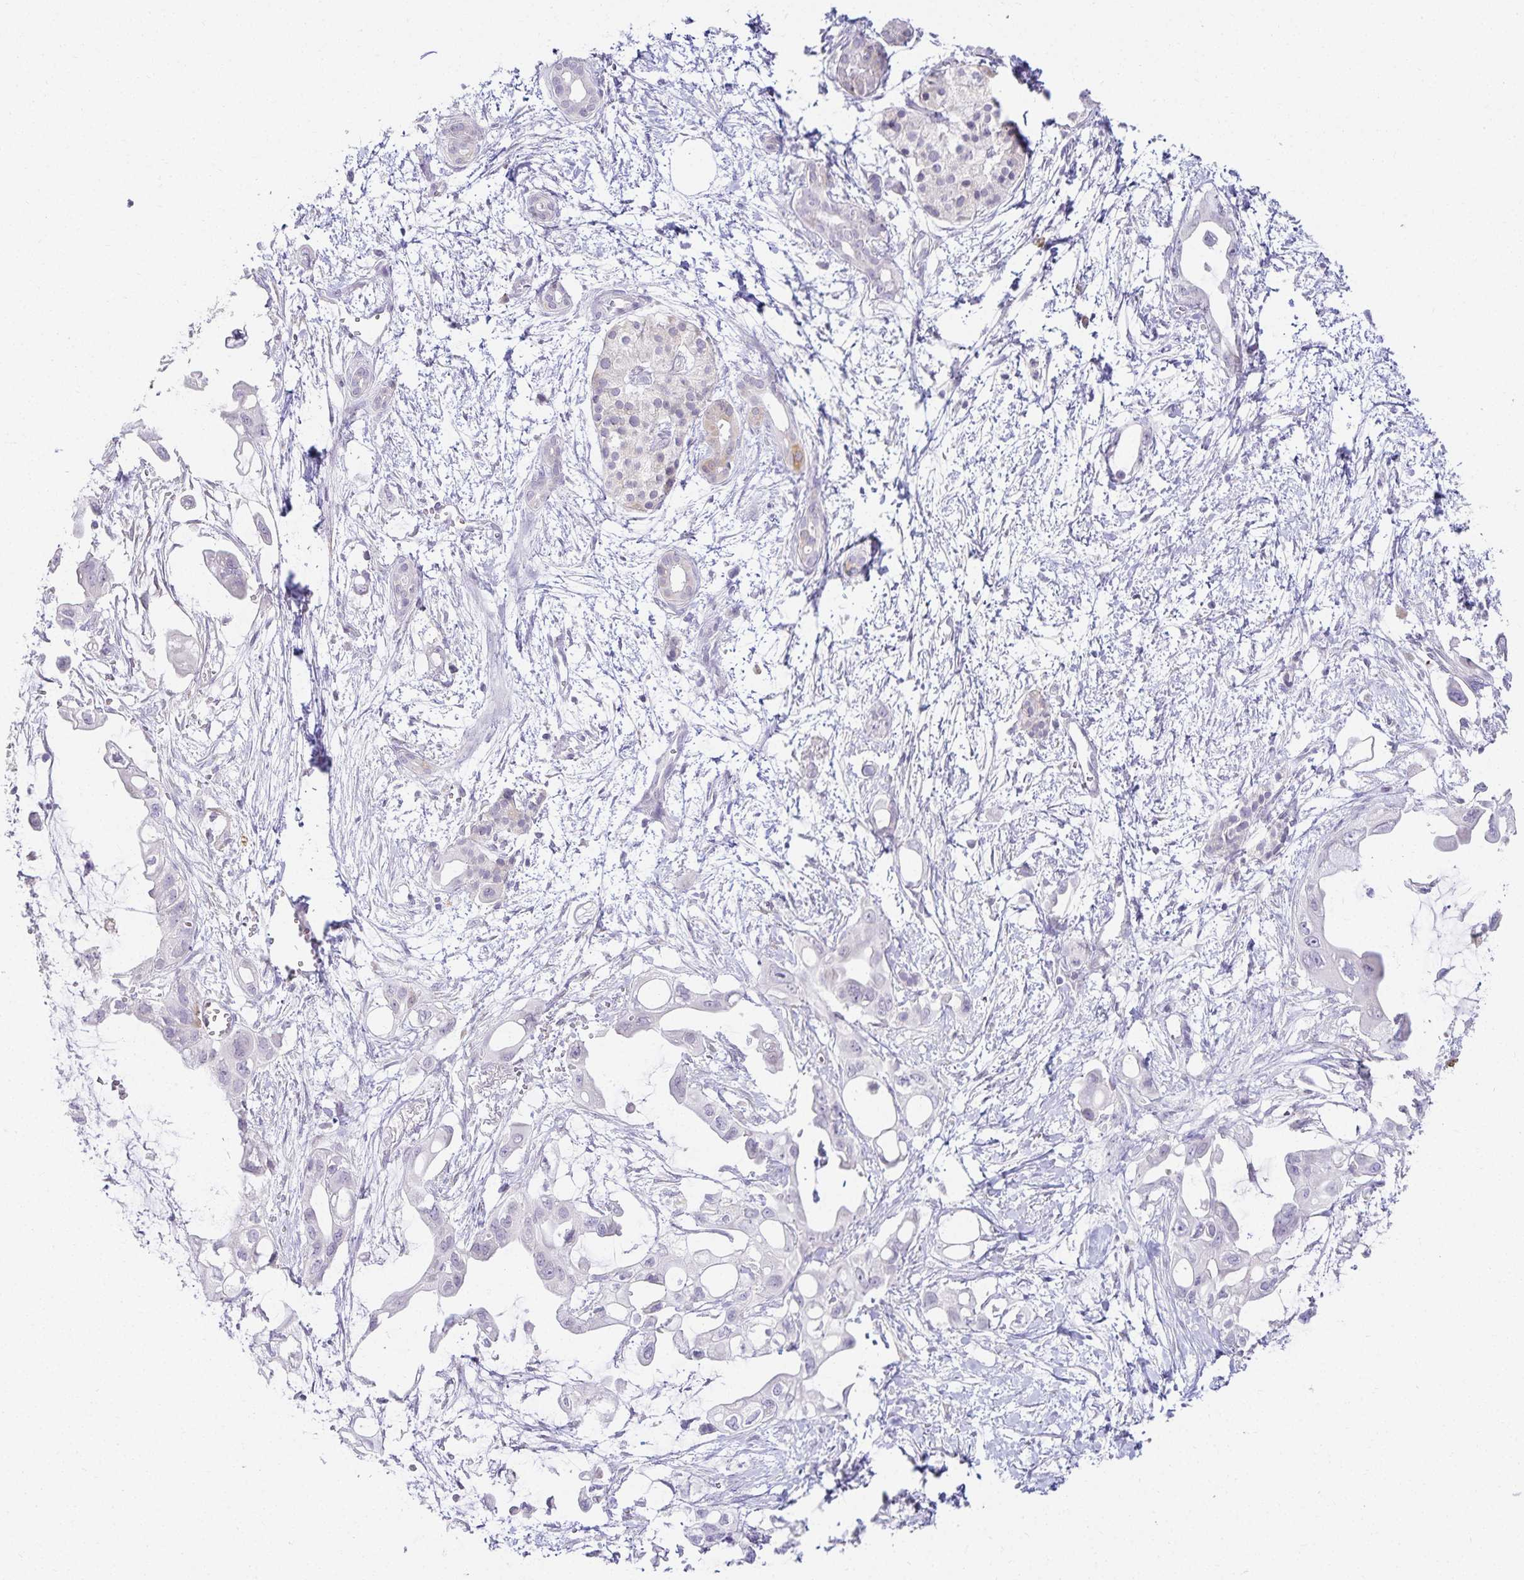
{"staining": {"intensity": "negative", "quantity": "none", "location": "none"}, "tissue": "pancreatic cancer", "cell_type": "Tumor cells", "image_type": "cancer", "snomed": [{"axis": "morphology", "description": "Adenocarcinoma, NOS"}, {"axis": "topography", "description": "Pancreas"}], "caption": "This is an immunohistochemistry micrograph of pancreatic adenocarcinoma. There is no expression in tumor cells.", "gene": "GP2", "patient": {"sex": "male", "age": 61}}